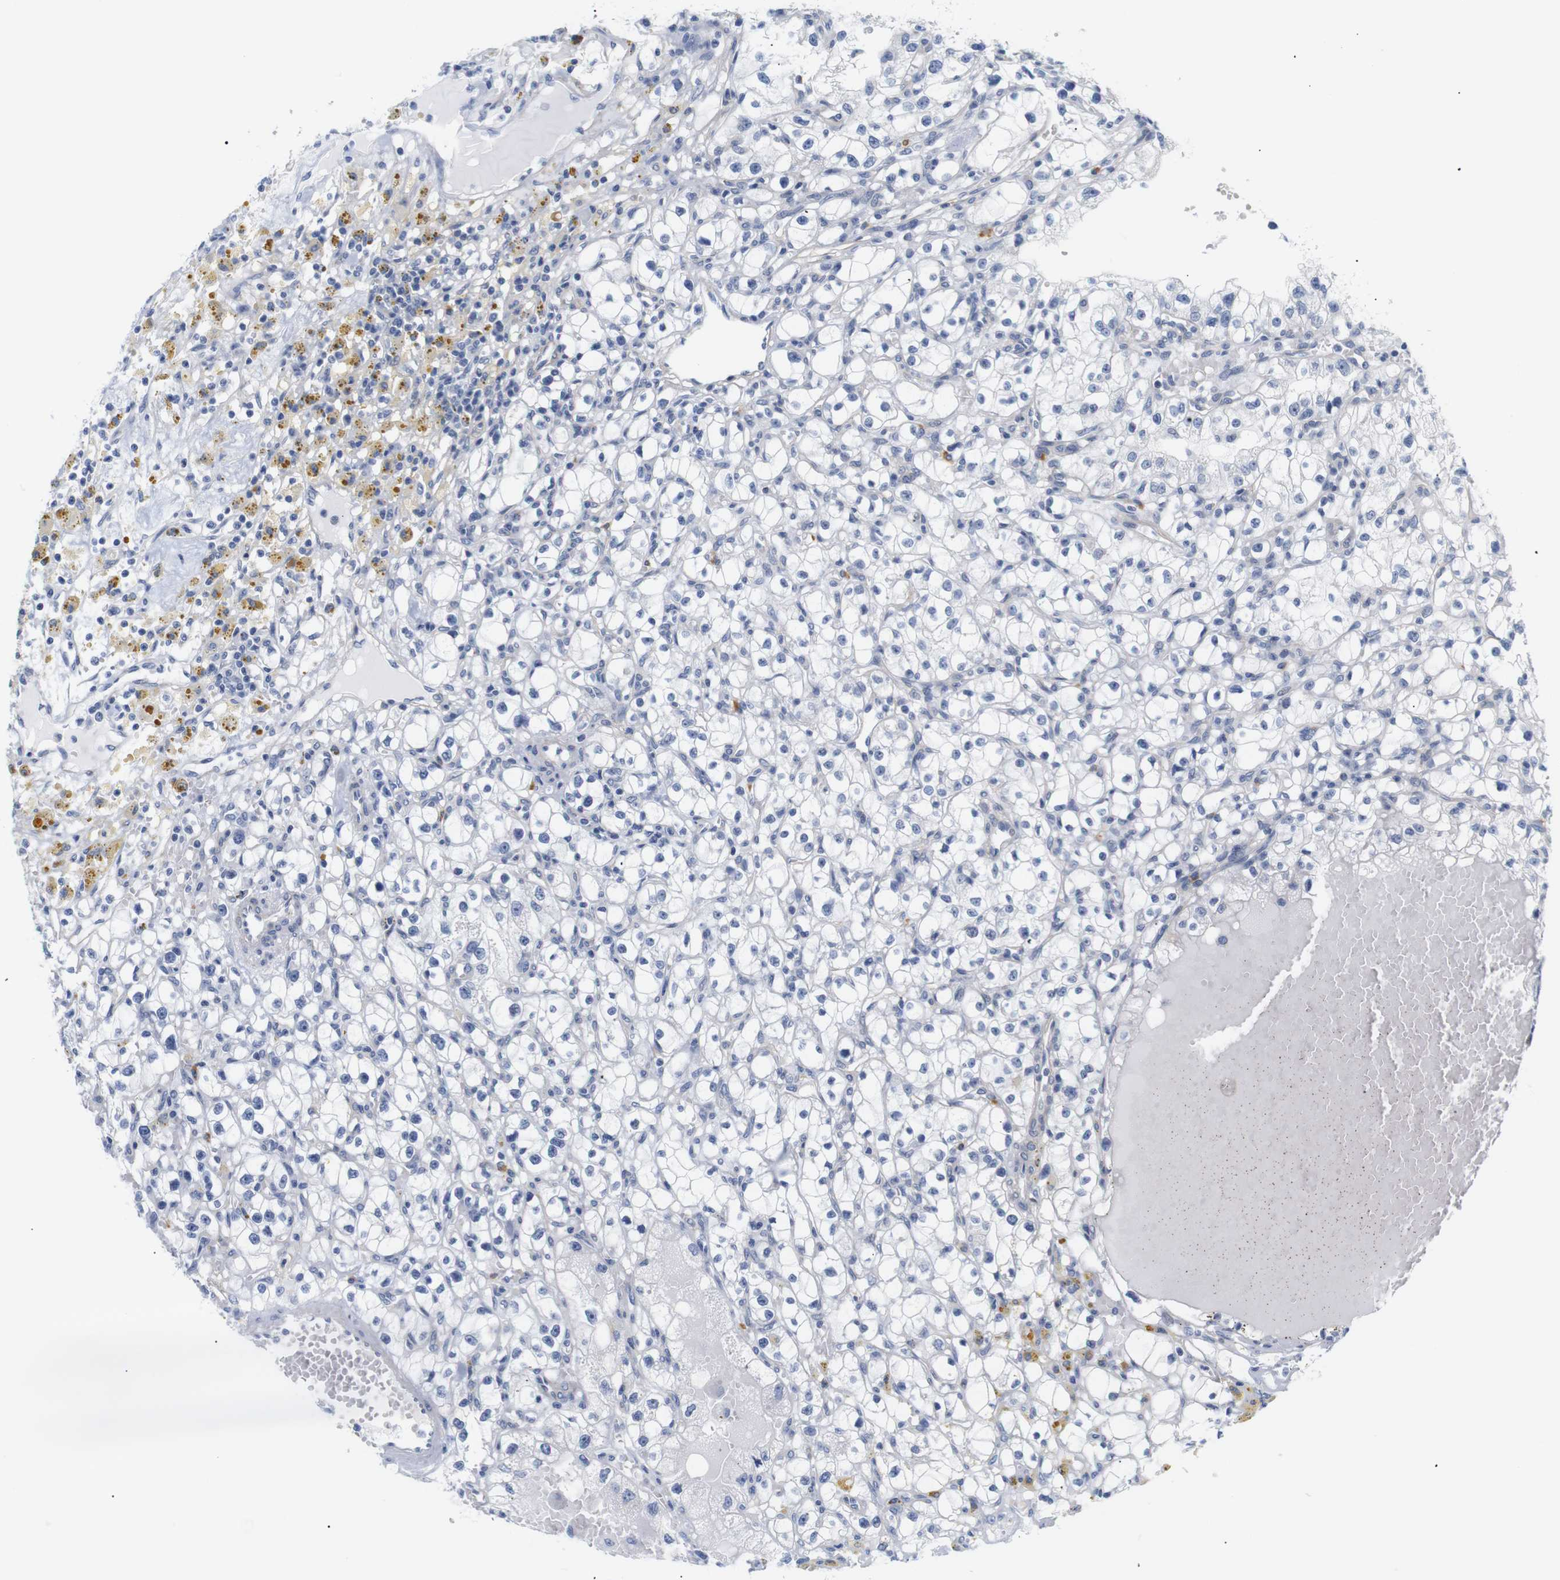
{"staining": {"intensity": "negative", "quantity": "none", "location": "none"}, "tissue": "renal cancer", "cell_type": "Tumor cells", "image_type": "cancer", "snomed": [{"axis": "morphology", "description": "Adenocarcinoma, NOS"}, {"axis": "topography", "description": "Kidney"}], "caption": "An immunohistochemistry (IHC) micrograph of renal cancer is shown. There is no staining in tumor cells of renal cancer.", "gene": "STMN3", "patient": {"sex": "male", "age": 56}}